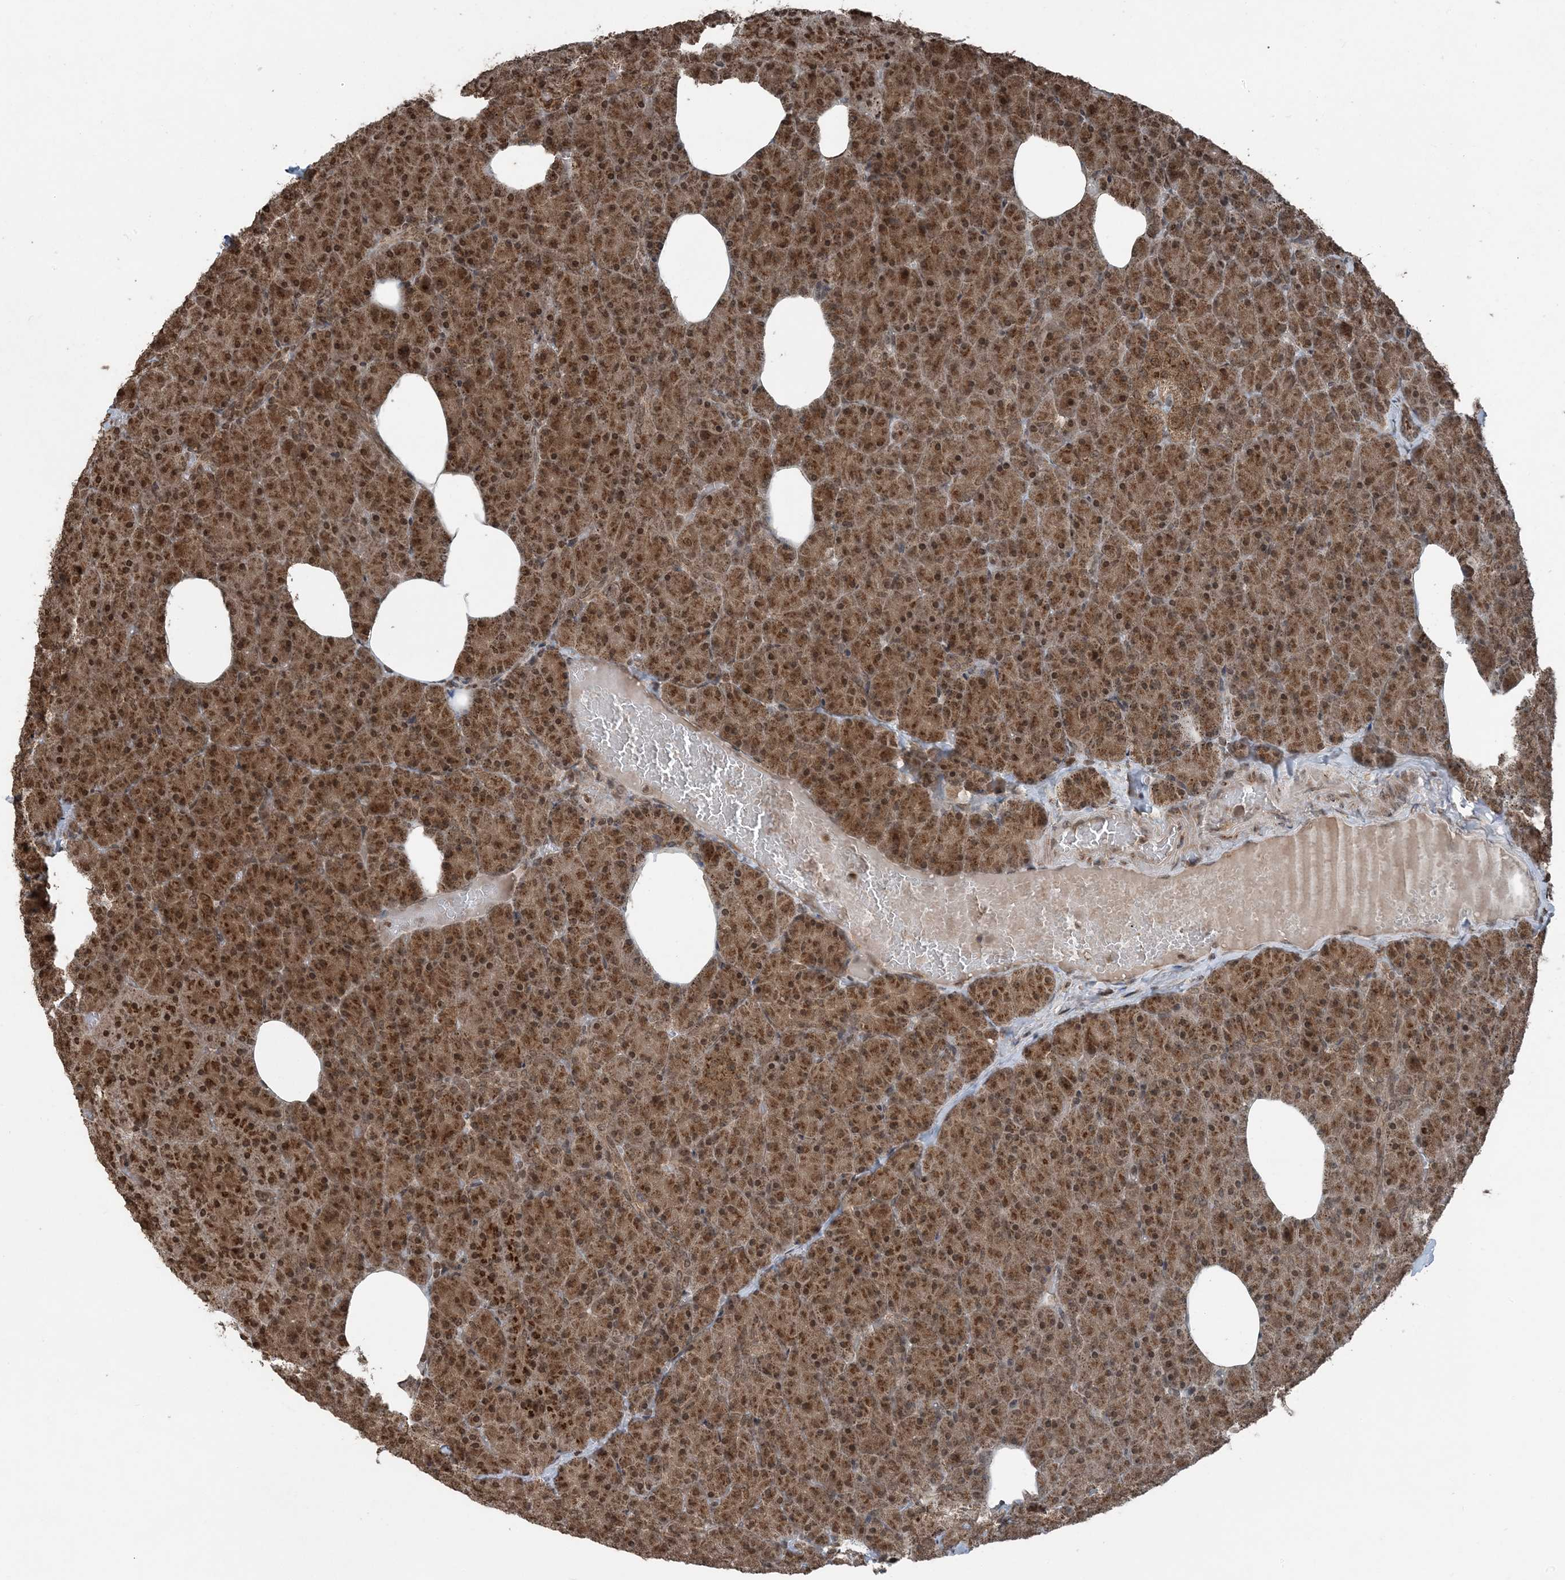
{"staining": {"intensity": "moderate", "quantity": ">75%", "location": "cytoplasmic/membranous,nuclear"}, "tissue": "pancreas", "cell_type": "Exocrine glandular cells", "image_type": "normal", "snomed": [{"axis": "morphology", "description": "Normal tissue, NOS"}, {"axis": "morphology", "description": "Carcinoid, malignant, NOS"}, {"axis": "topography", "description": "Pancreas"}], "caption": "IHC histopathology image of unremarkable pancreas: human pancreas stained using immunohistochemistry exhibits medium levels of moderate protein expression localized specifically in the cytoplasmic/membranous,nuclear of exocrine glandular cells, appearing as a cytoplasmic/membranous,nuclear brown color.", "gene": "ZFAND2B", "patient": {"sex": "female", "age": 35}}